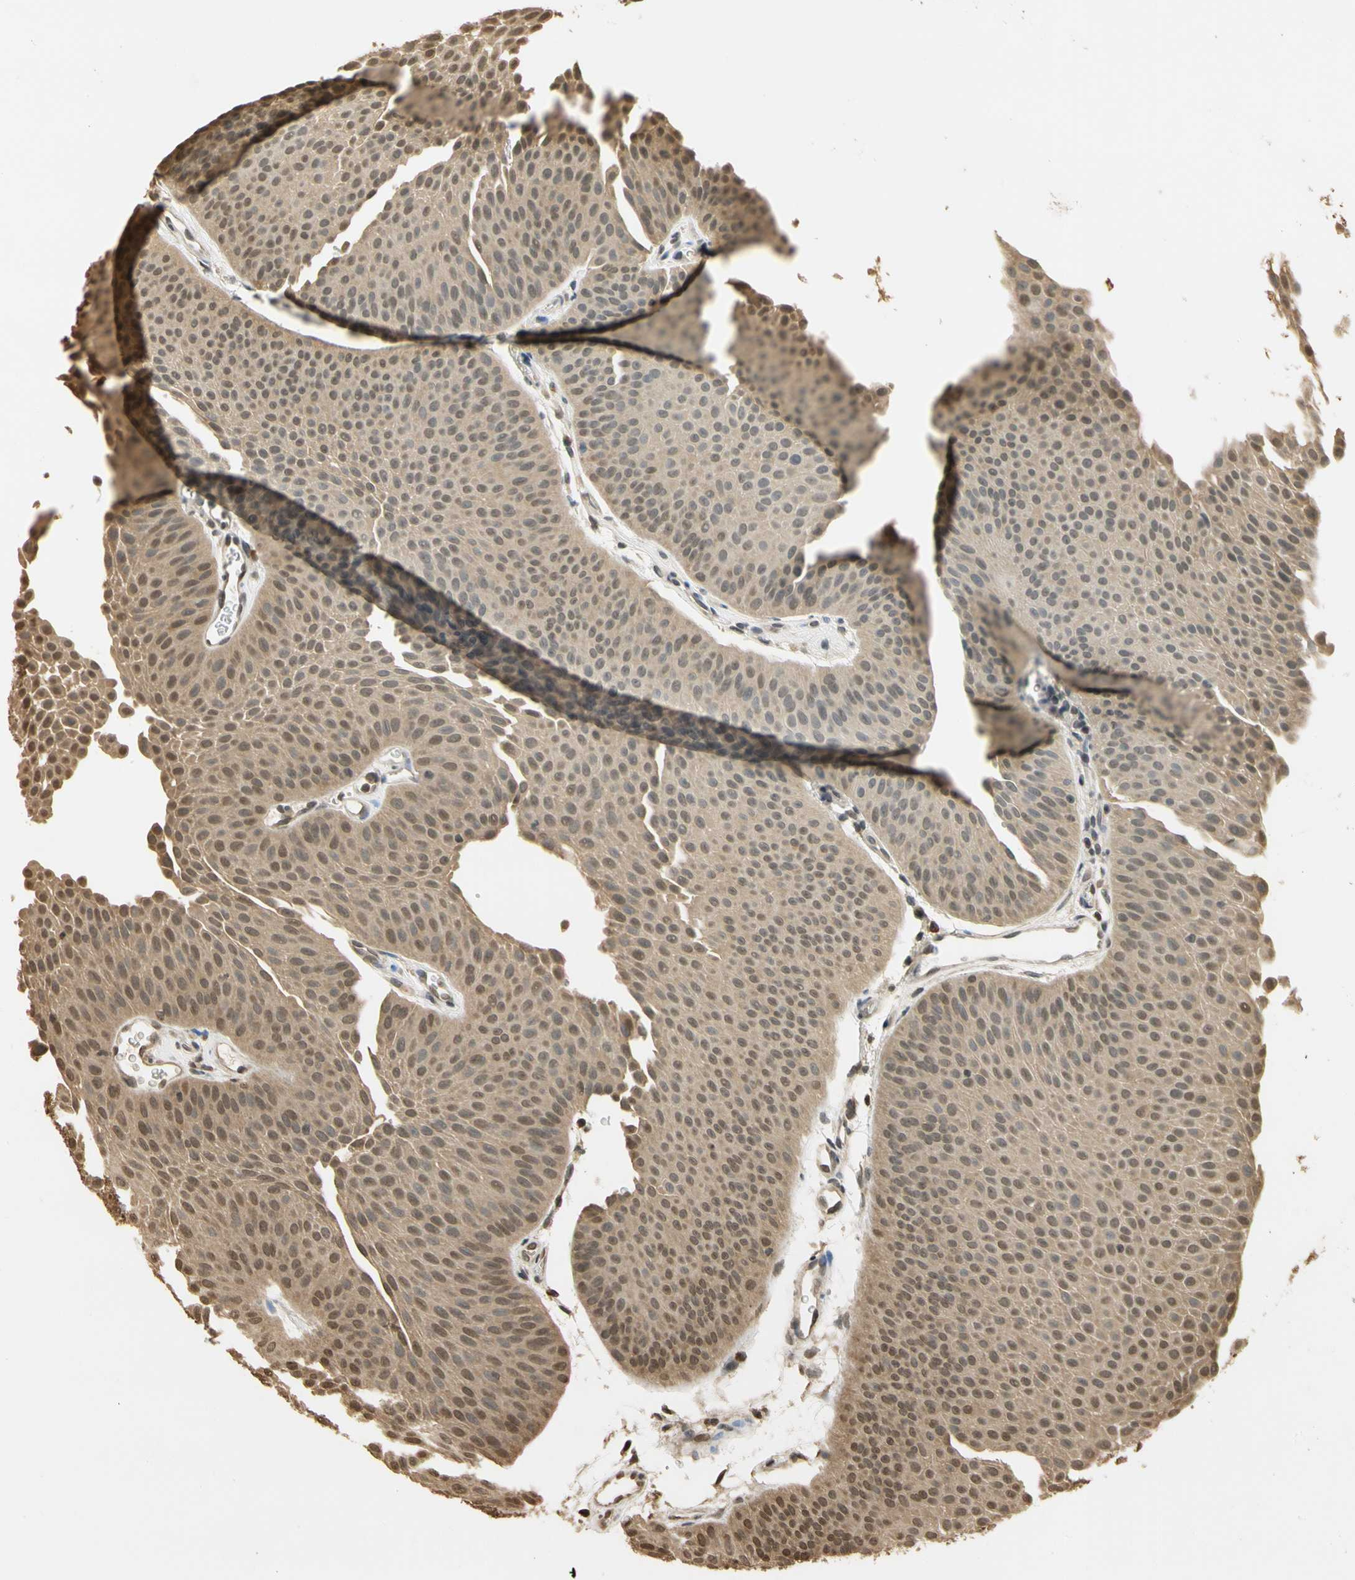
{"staining": {"intensity": "moderate", "quantity": ">75%", "location": "cytoplasmic/membranous,nuclear"}, "tissue": "urothelial cancer", "cell_type": "Tumor cells", "image_type": "cancer", "snomed": [{"axis": "morphology", "description": "Urothelial carcinoma, Low grade"}, {"axis": "topography", "description": "Urinary bladder"}], "caption": "Urothelial carcinoma (low-grade) stained with DAB (3,3'-diaminobenzidine) immunohistochemistry (IHC) exhibits medium levels of moderate cytoplasmic/membranous and nuclear positivity in approximately >75% of tumor cells.", "gene": "SOD1", "patient": {"sex": "female", "age": 60}}